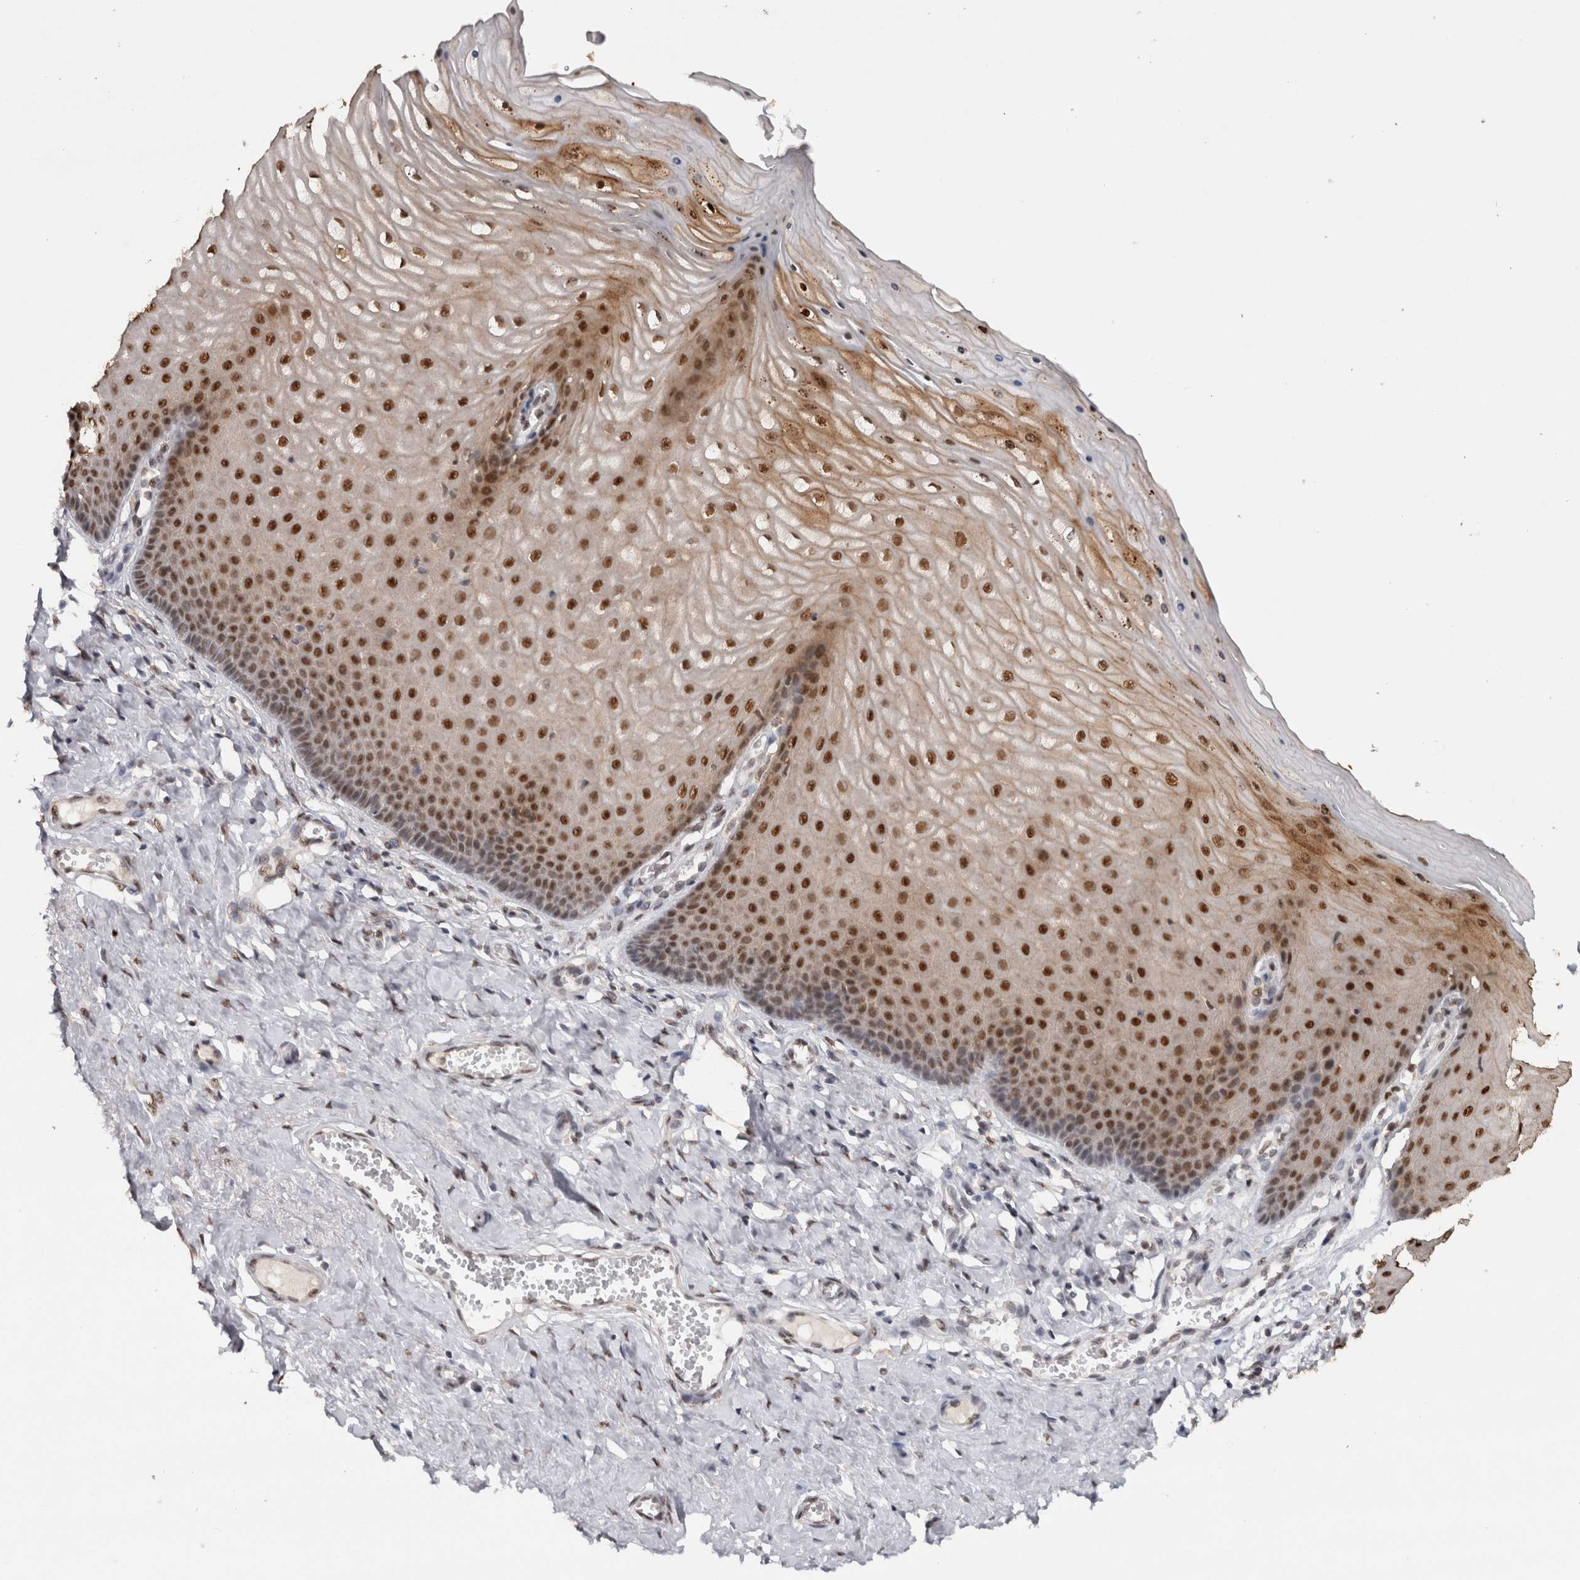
{"staining": {"intensity": "strong", "quantity": ">75%", "location": "cytoplasmic/membranous,nuclear"}, "tissue": "cervix", "cell_type": "Squamous epithelial cells", "image_type": "normal", "snomed": [{"axis": "morphology", "description": "Normal tissue, NOS"}, {"axis": "topography", "description": "Cervix"}], "caption": "DAB (3,3'-diaminobenzidine) immunohistochemical staining of unremarkable cervix displays strong cytoplasmic/membranous,nuclear protein staining in approximately >75% of squamous epithelial cells.", "gene": "RPS6KA2", "patient": {"sex": "female", "age": 55}}